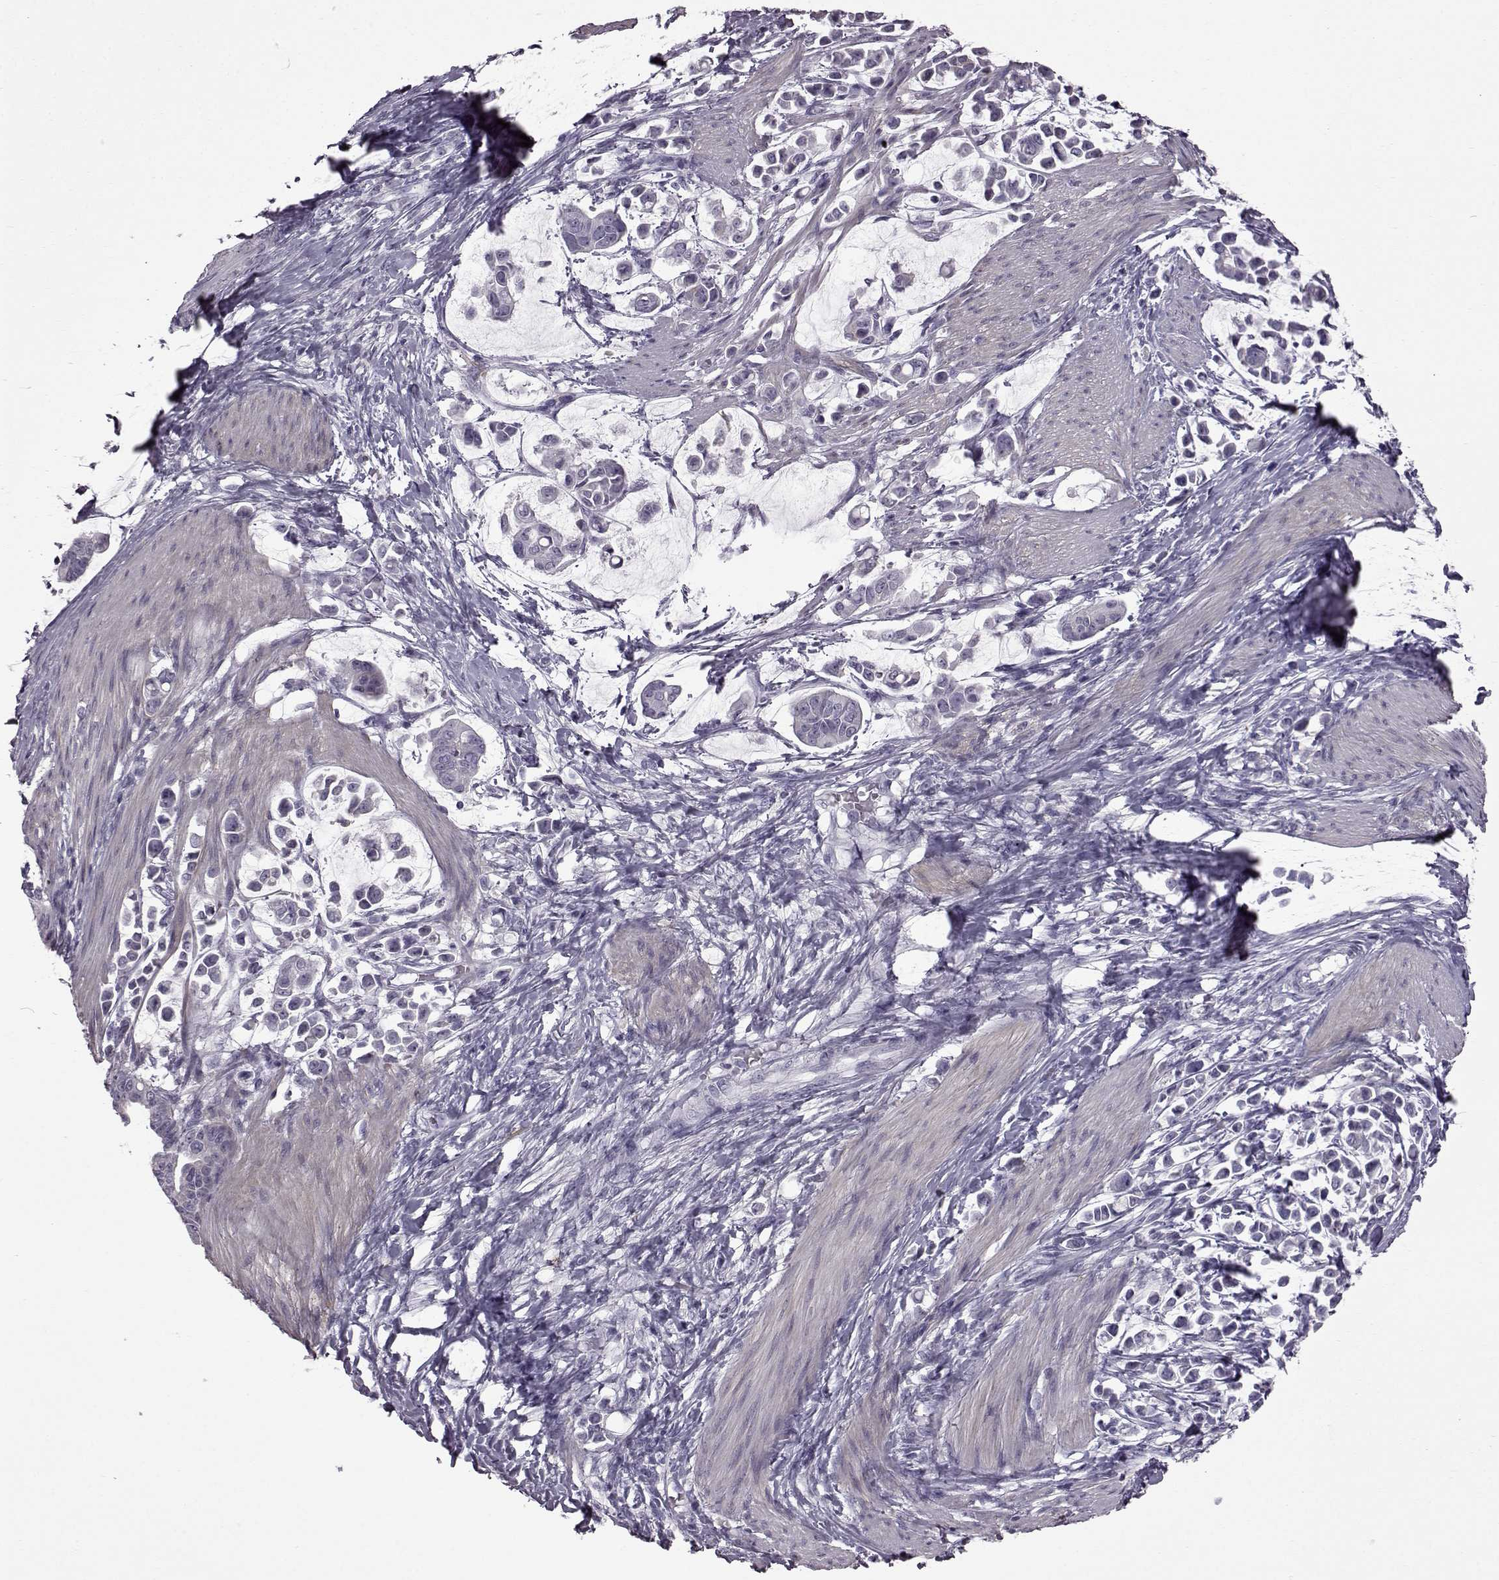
{"staining": {"intensity": "negative", "quantity": "none", "location": "none"}, "tissue": "stomach cancer", "cell_type": "Tumor cells", "image_type": "cancer", "snomed": [{"axis": "morphology", "description": "Adenocarcinoma, NOS"}, {"axis": "topography", "description": "Stomach"}], "caption": "Micrograph shows no significant protein positivity in tumor cells of stomach cancer (adenocarcinoma). (Immunohistochemistry (ihc), brightfield microscopy, high magnification).", "gene": "SLC28A2", "patient": {"sex": "male", "age": 82}}